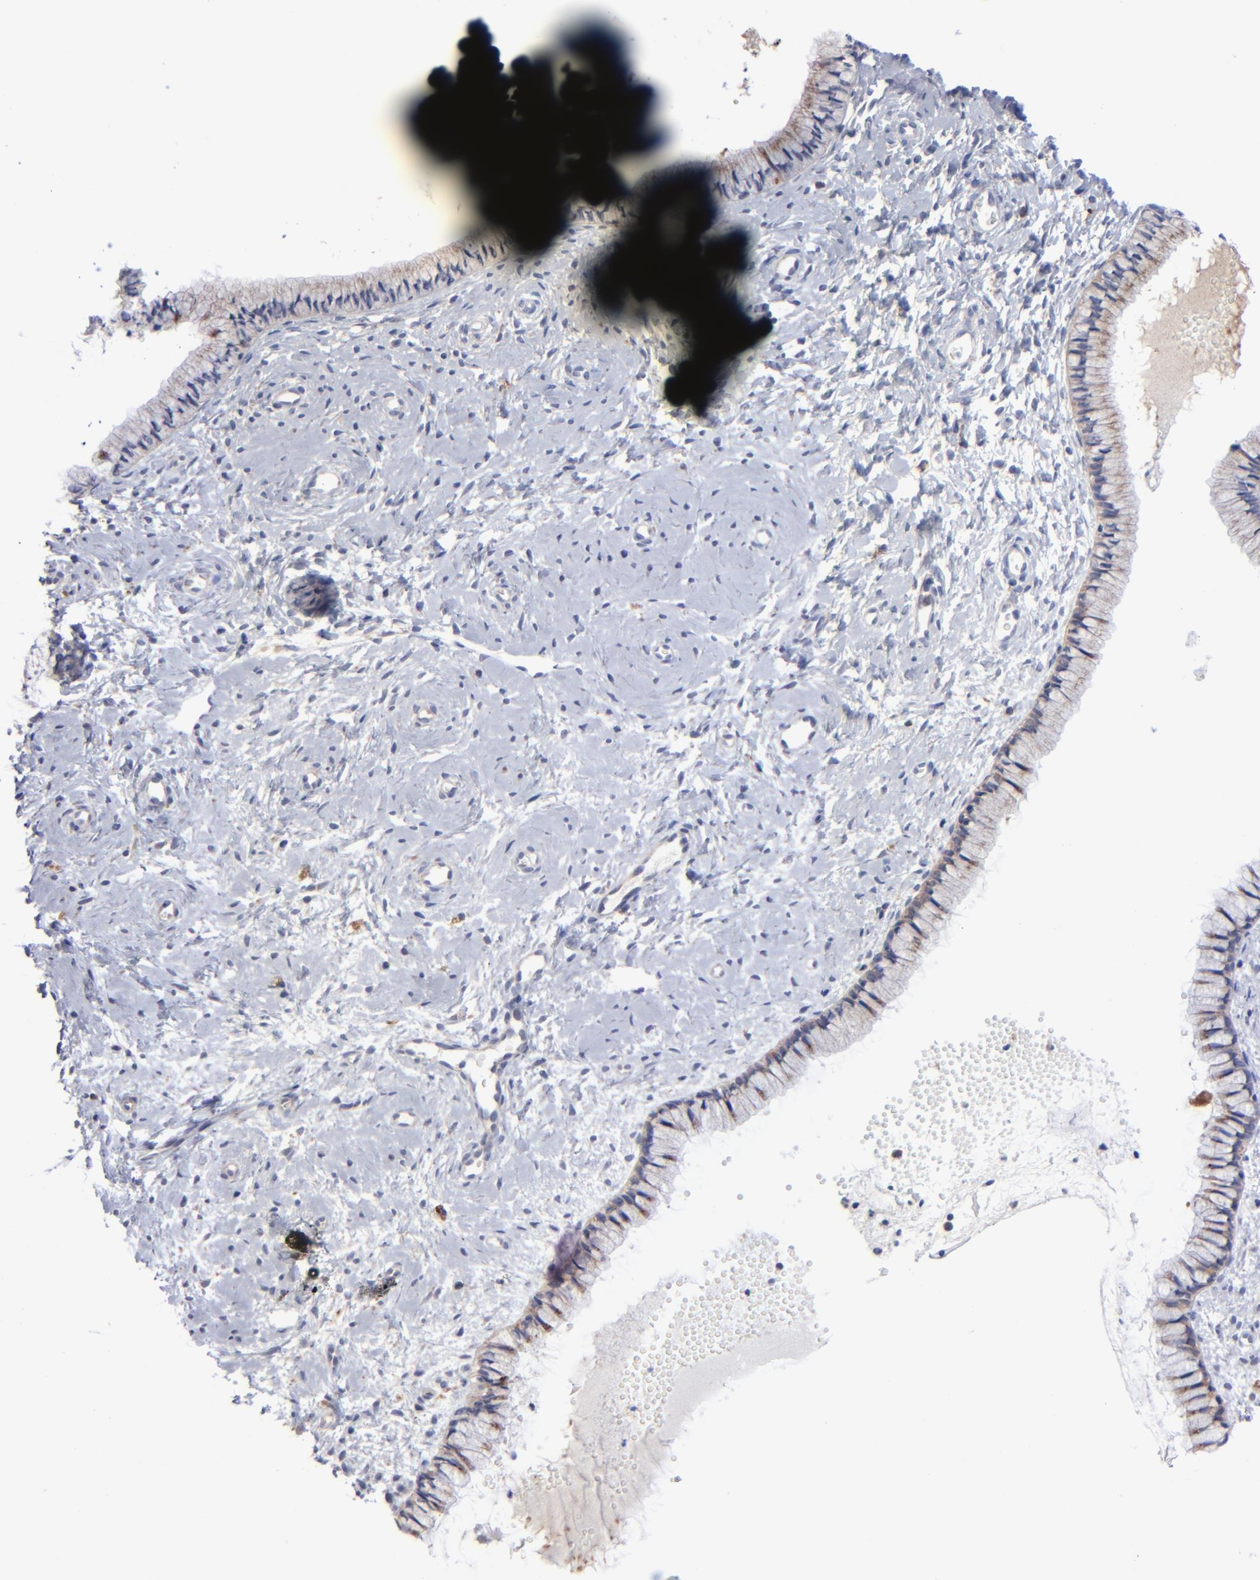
{"staining": {"intensity": "moderate", "quantity": ">75%", "location": "cytoplasmic/membranous"}, "tissue": "cervix", "cell_type": "Glandular cells", "image_type": "normal", "snomed": [{"axis": "morphology", "description": "Normal tissue, NOS"}, {"axis": "topography", "description": "Cervix"}], "caption": "A histopathology image of human cervix stained for a protein exhibits moderate cytoplasmic/membranous brown staining in glandular cells. The staining was performed using DAB (3,3'-diaminobenzidine) to visualize the protein expression in brown, while the nuclei were stained in blue with hematoxylin (Magnification: 20x).", "gene": "RRAGA", "patient": {"sex": "female", "age": 46}}